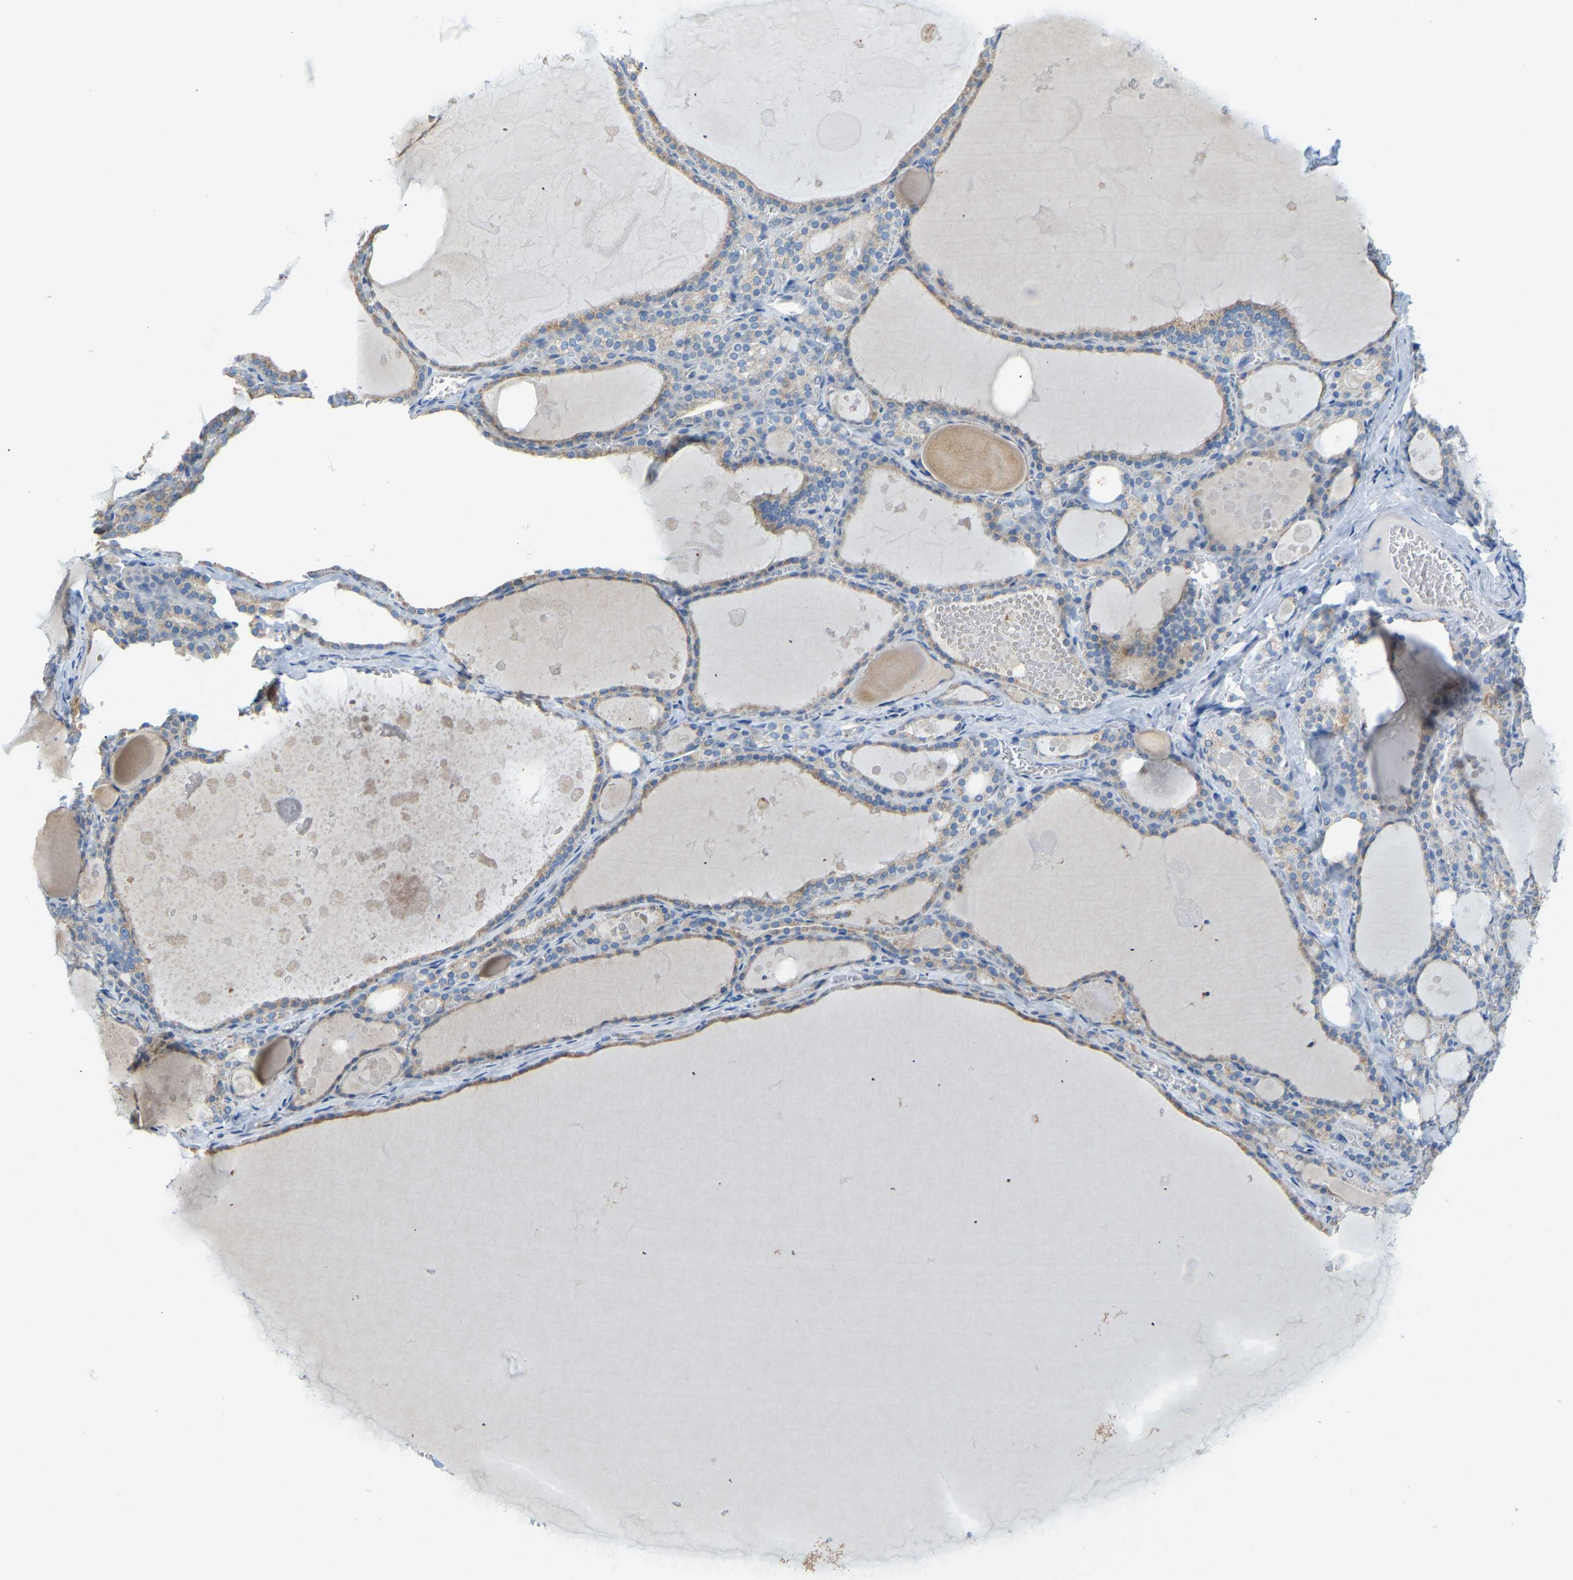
{"staining": {"intensity": "weak", "quantity": ">75%", "location": "cytoplasmic/membranous"}, "tissue": "thyroid gland", "cell_type": "Glandular cells", "image_type": "normal", "snomed": [{"axis": "morphology", "description": "Normal tissue, NOS"}, {"axis": "topography", "description": "Thyroid gland"}], "caption": "Unremarkable thyroid gland reveals weak cytoplasmic/membranous positivity in approximately >75% of glandular cells.", "gene": "GDA", "patient": {"sex": "male", "age": 56}}